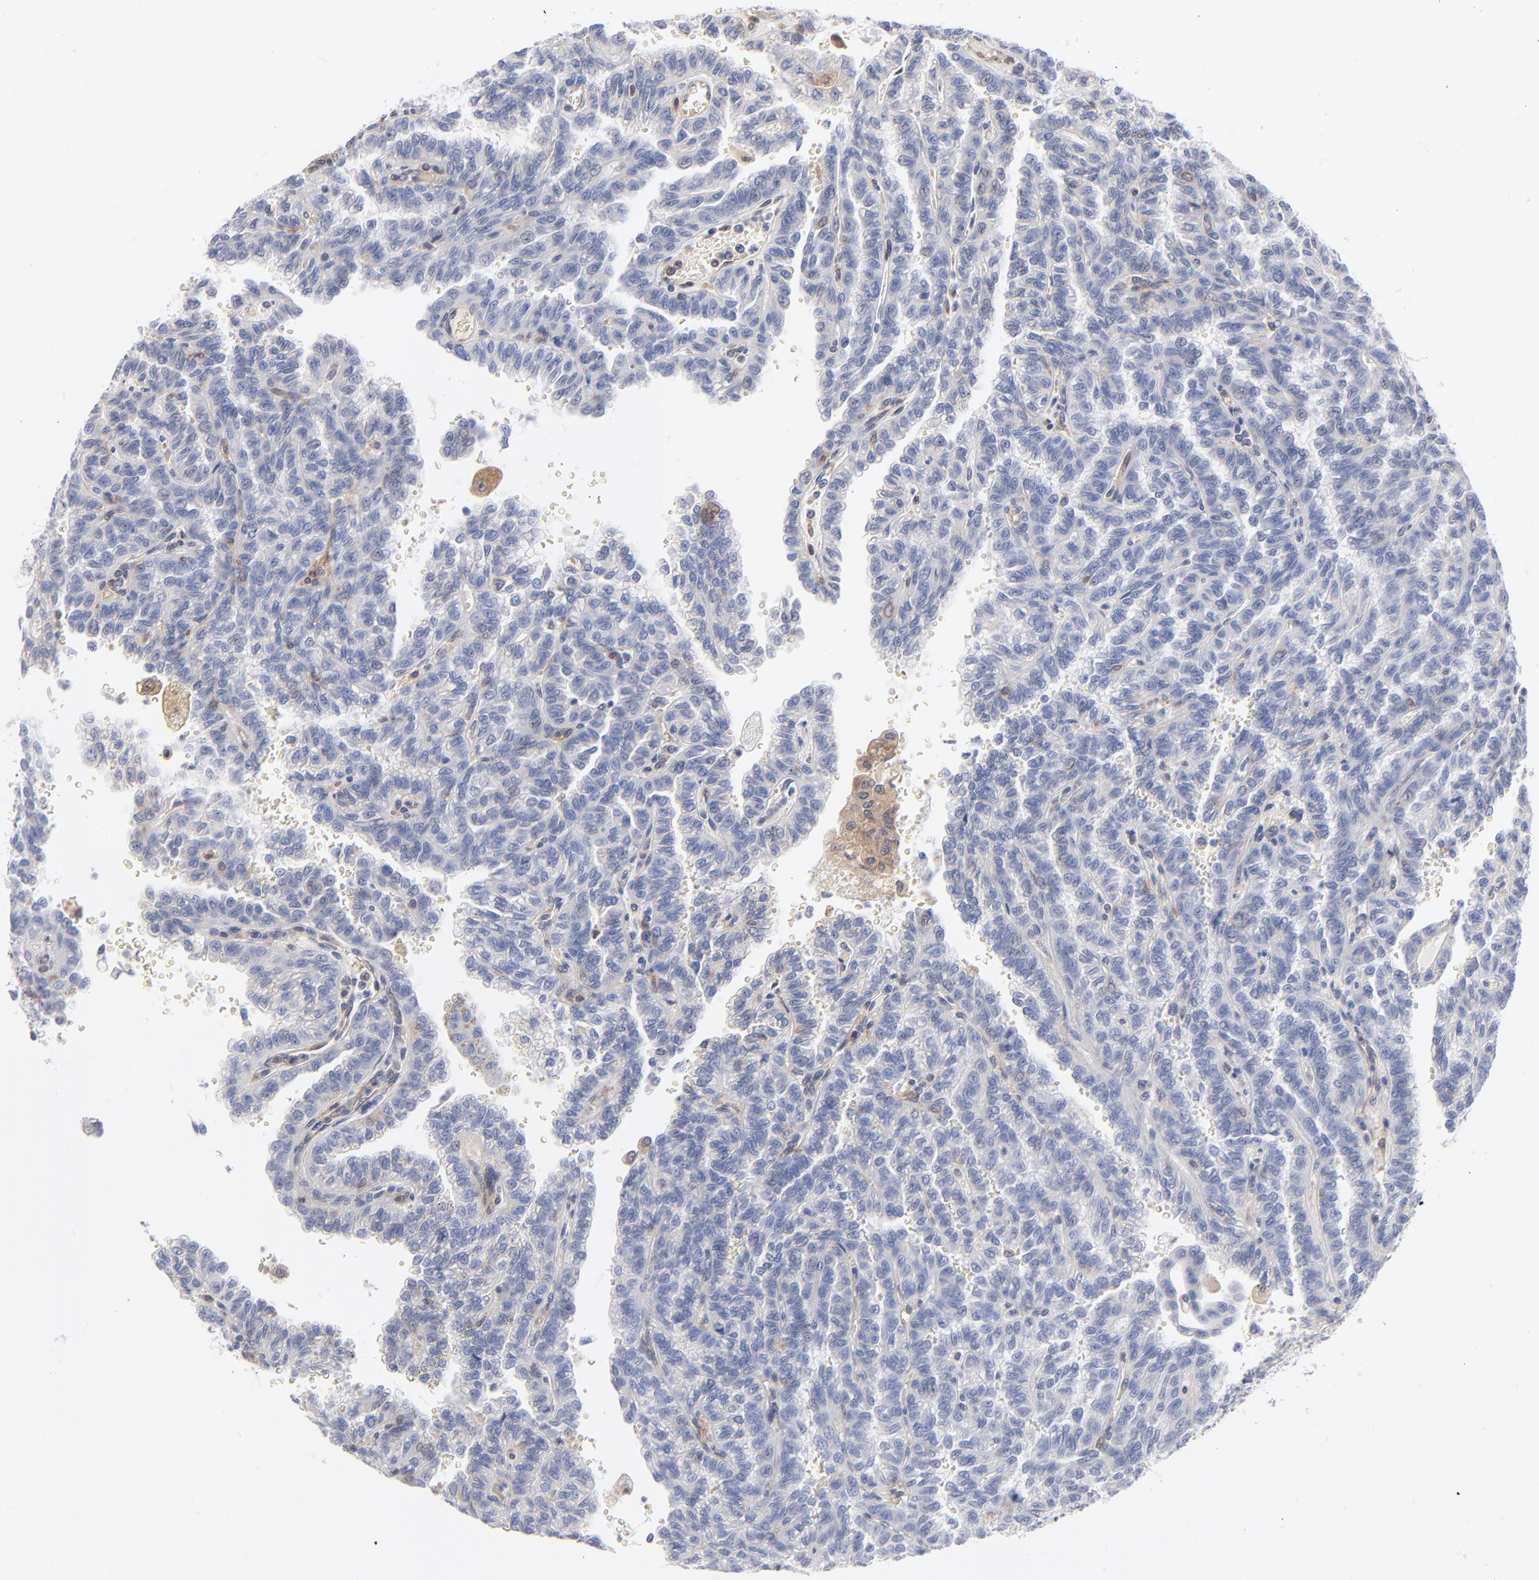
{"staining": {"intensity": "negative", "quantity": "none", "location": "none"}, "tissue": "renal cancer", "cell_type": "Tumor cells", "image_type": "cancer", "snomed": [{"axis": "morphology", "description": "Inflammation, NOS"}, {"axis": "morphology", "description": "Adenocarcinoma, NOS"}, {"axis": "topography", "description": "Kidney"}], "caption": "This histopathology image is of renal cancer stained with IHC to label a protein in brown with the nuclei are counter-stained blue. There is no staining in tumor cells.", "gene": "ARRB1", "patient": {"sex": "male", "age": 68}}